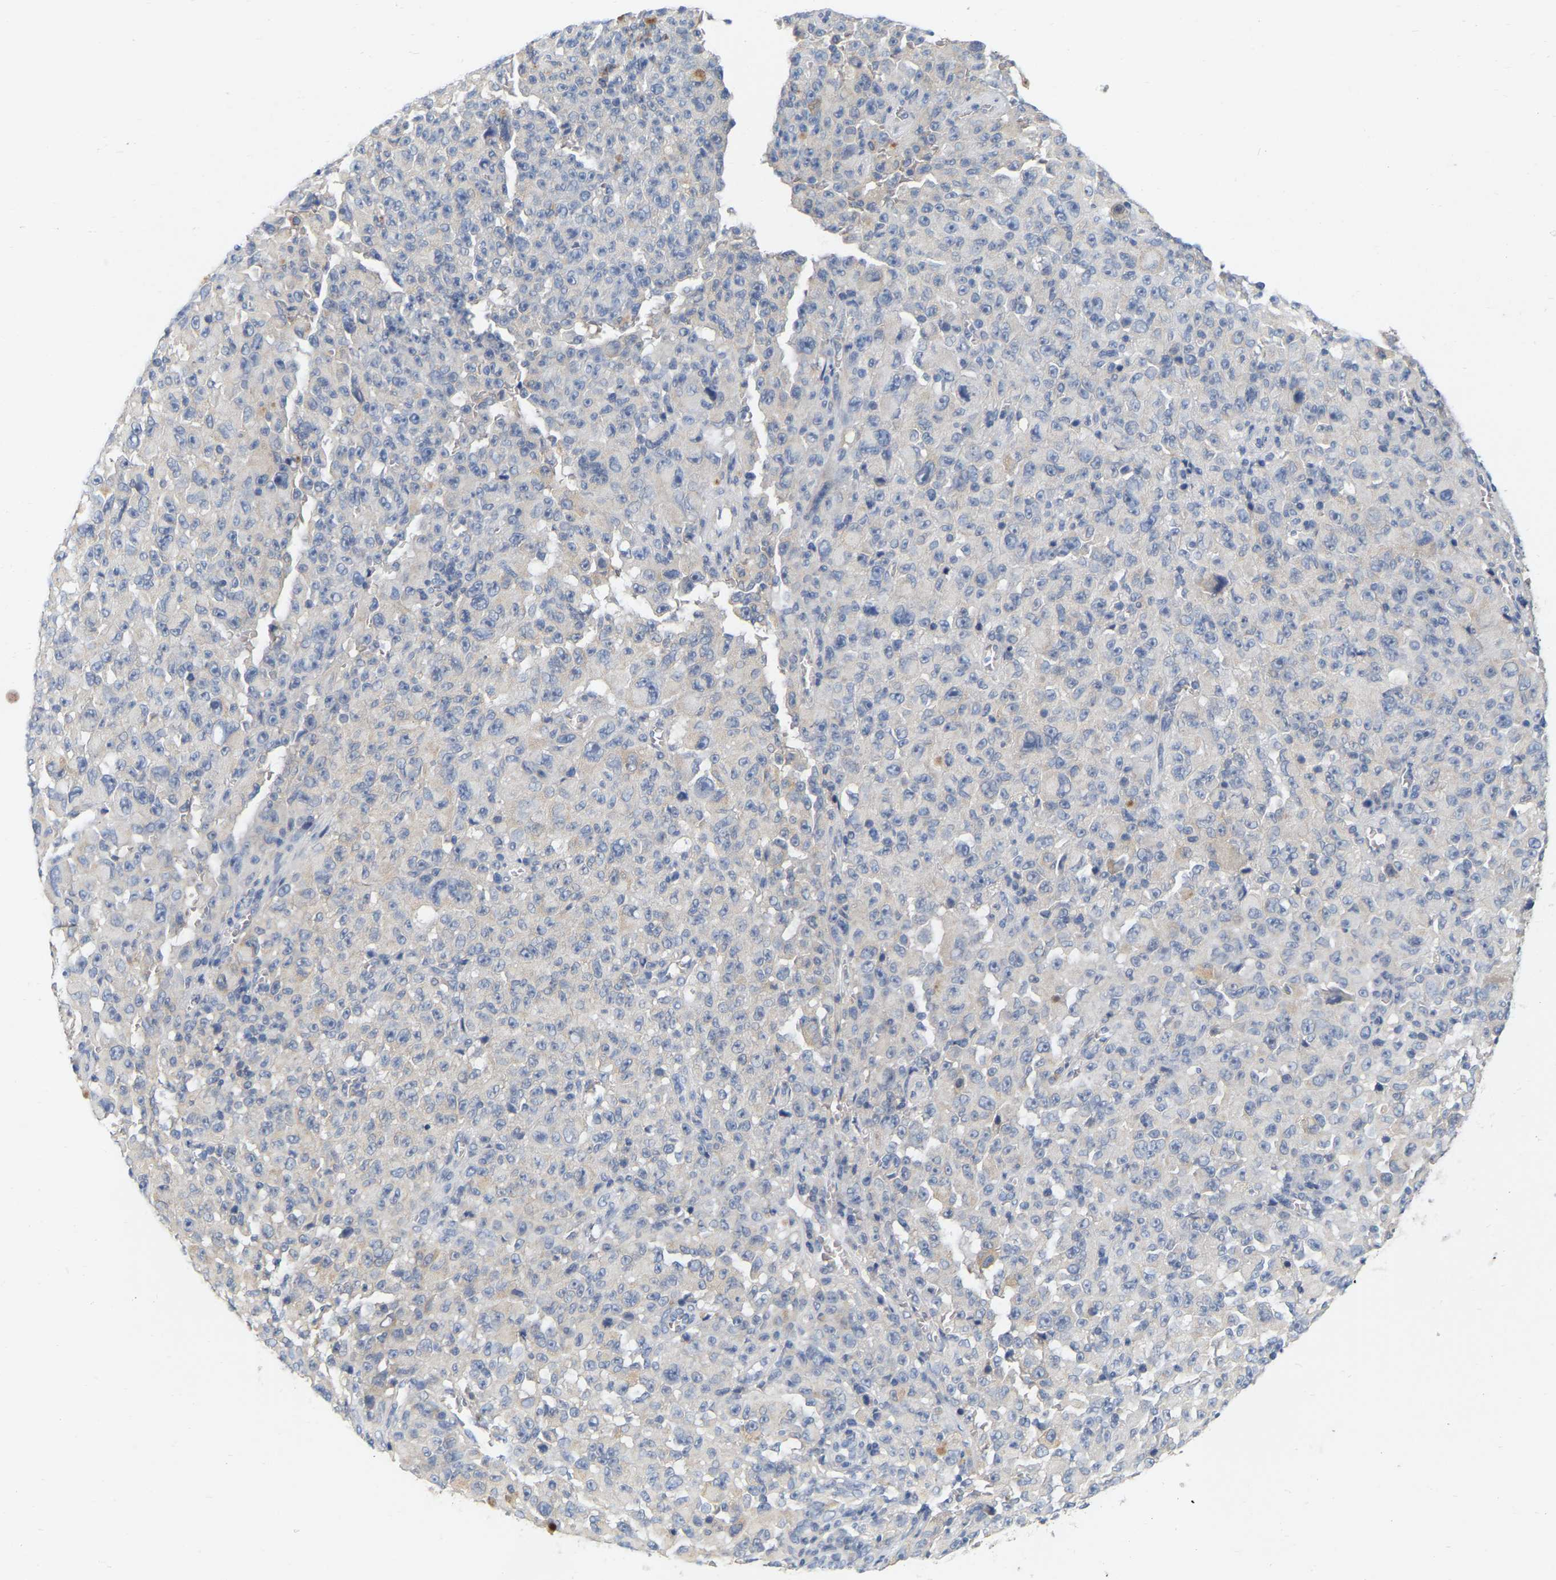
{"staining": {"intensity": "negative", "quantity": "none", "location": "none"}, "tissue": "melanoma", "cell_type": "Tumor cells", "image_type": "cancer", "snomed": [{"axis": "morphology", "description": "Malignant melanoma, NOS"}, {"axis": "topography", "description": "Skin"}], "caption": "Human melanoma stained for a protein using IHC displays no expression in tumor cells.", "gene": "WIPI2", "patient": {"sex": "female", "age": 82}}